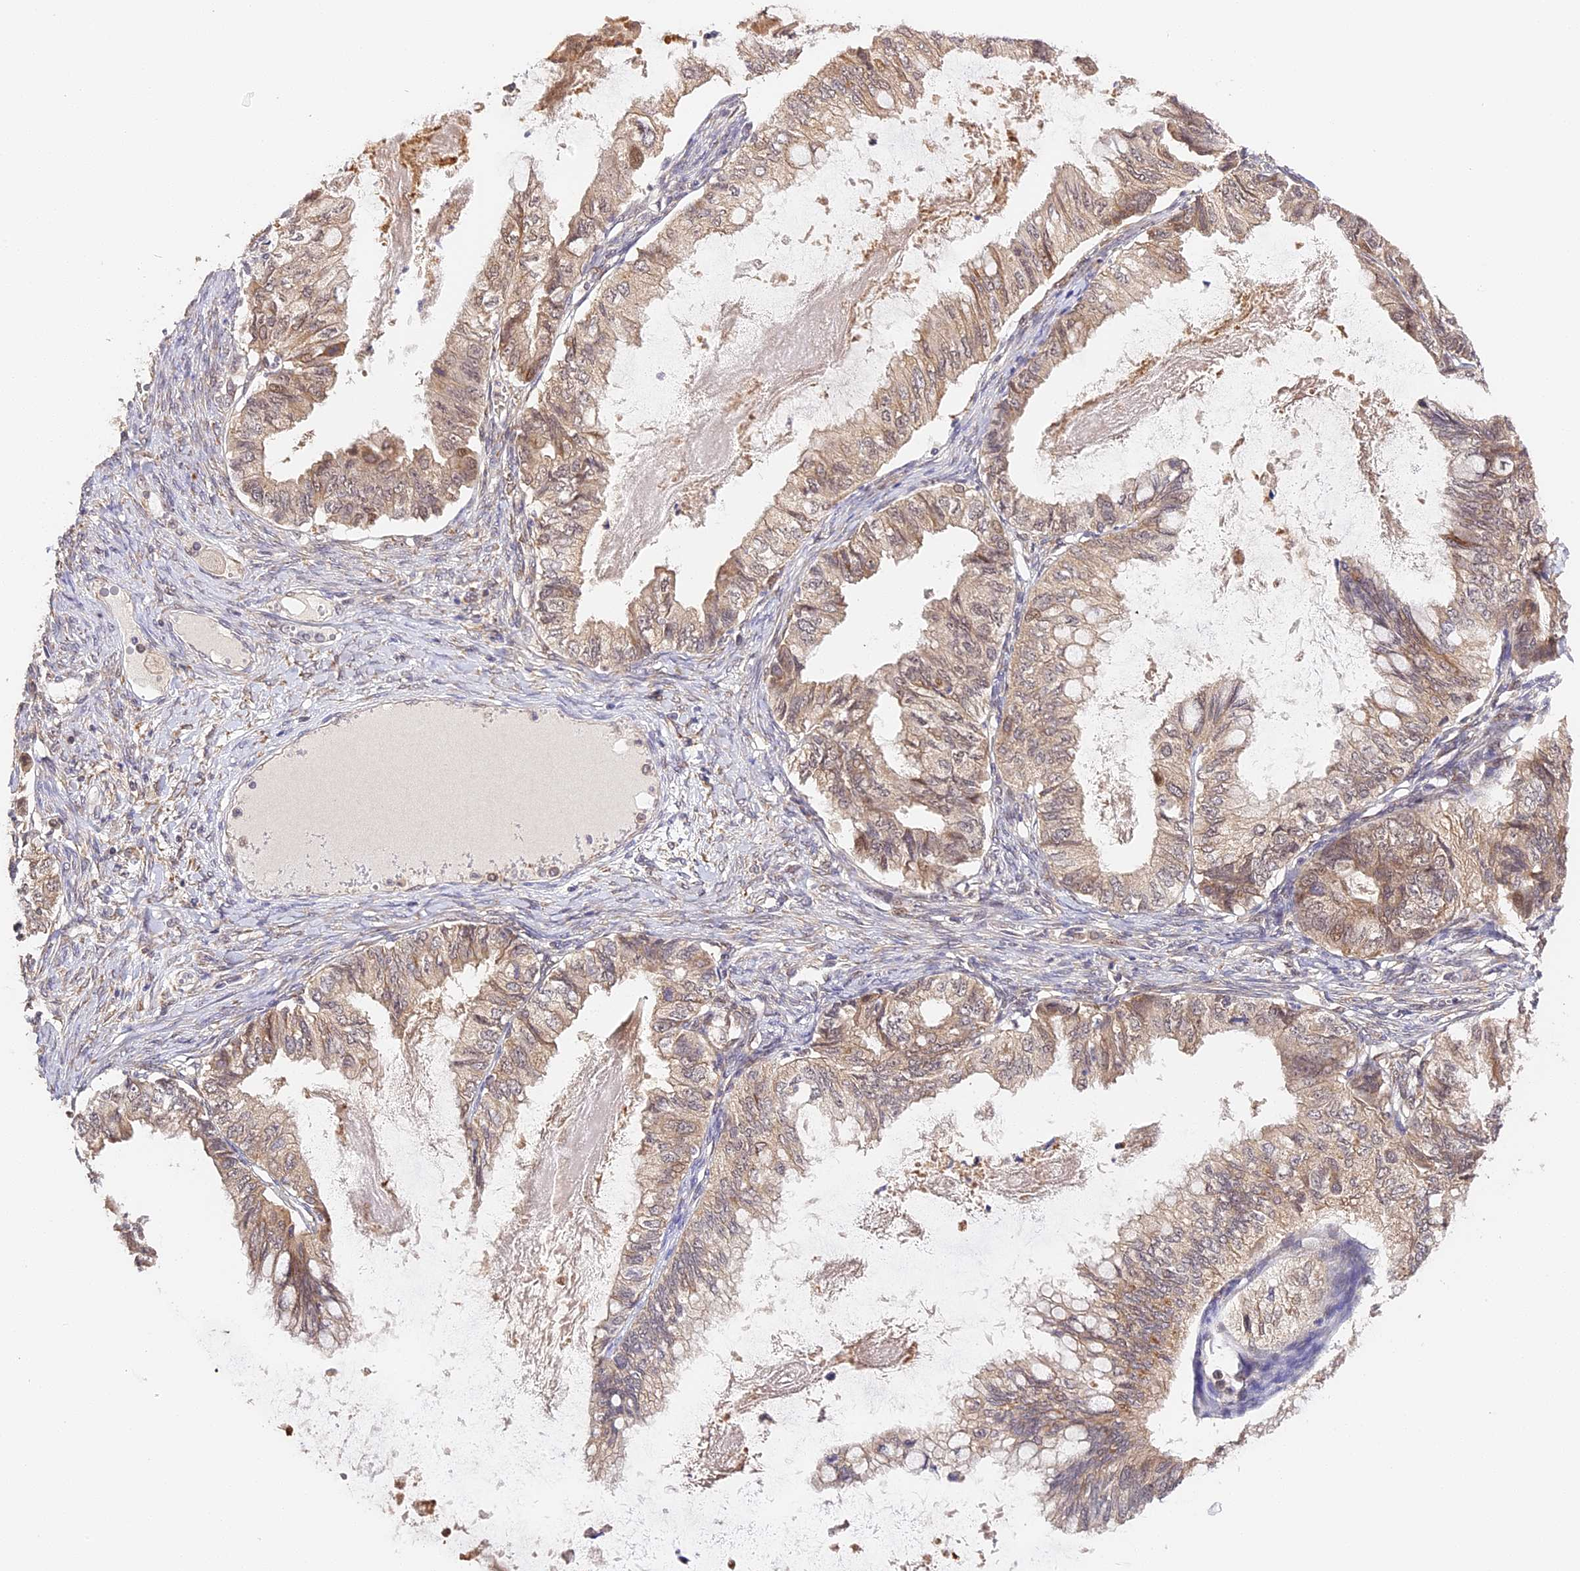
{"staining": {"intensity": "moderate", "quantity": "<25%", "location": "cytoplasmic/membranous"}, "tissue": "ovarian cancer", "cell_type": "Tumor cells", "image_type": "cancer", "snomed": [{"axis": "morphology", "description": "Cystadenocarcinoma, mucinous, NOS"}, {"axis": "topography", "description": "Ovary"}], "caption": "Immunohistochemistry photomicrograph of neoplastic tissue: ovarian mucinous cystadenocarcinoma stained using immunohistochemistry reveals low levels of moderate protein expression localized specifically in the cytoplasmic/membranous of tumor cells, appearing as a cytoplasmic/membranous brown color.", "gene": "IMPACT", "patient": {"sex": "female", "age": 80}}